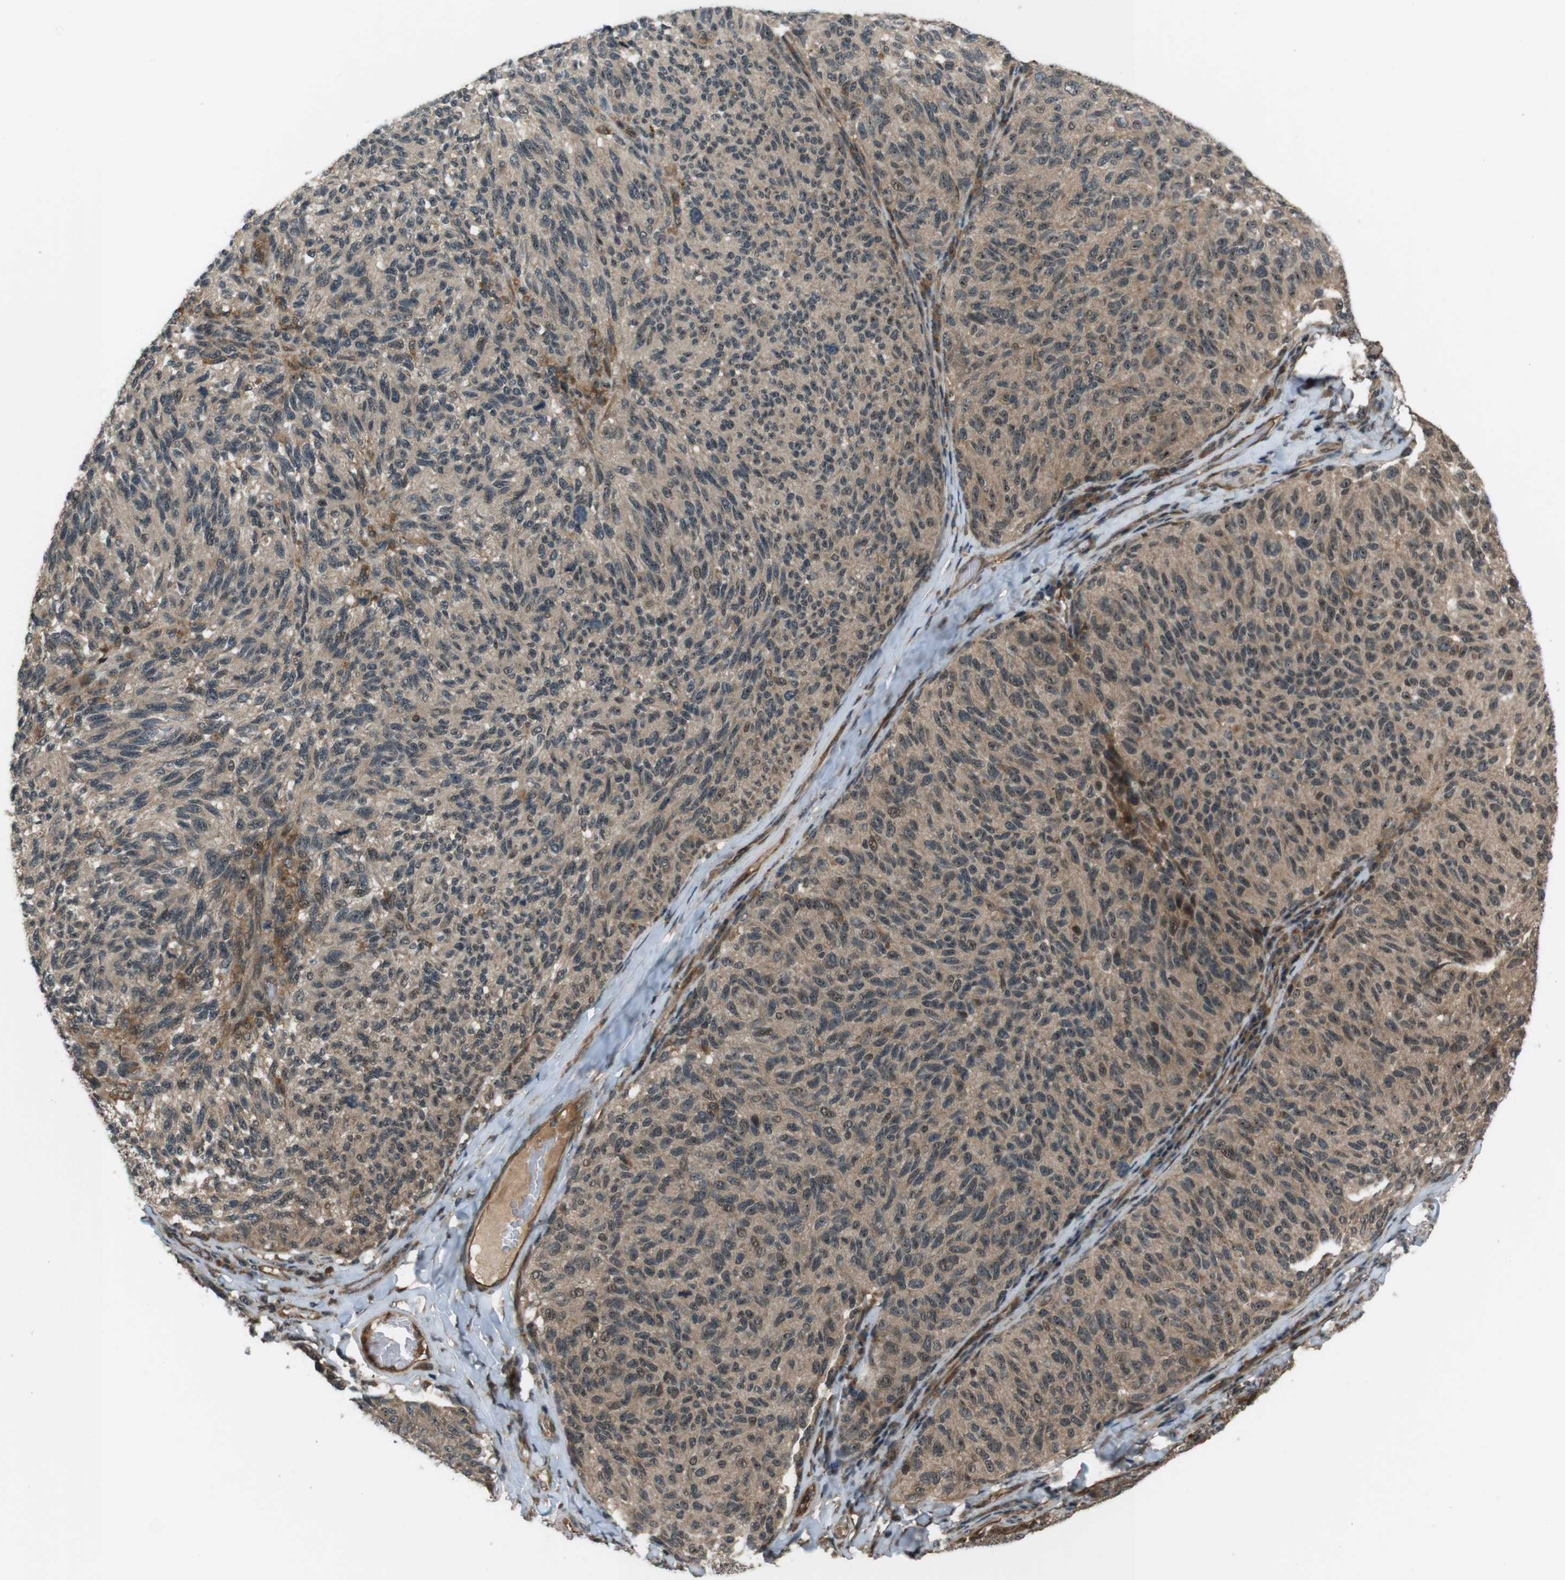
{"staining": {"intensity": "weak", "quantity": ">75%", "location": "cytoplasmic/membranous,nuclear"}, "tissue": "melanoma", "cell_type": "Tumor cells", "image_type": "cancer", "snomed": [{"axis": "morphology", "description": "Malignant melanoma, NOS"}, {"axis": "topography", "description": "Skin"}], "caption": "Weak cytoplasmic/membranous and nuclear staining for a protein is identified in about >75% of tumor cells of melanoma using immunohistochemistry (IHC).", "gene": "TIAM2", "patient": {"sex": "female", "age": 73}}